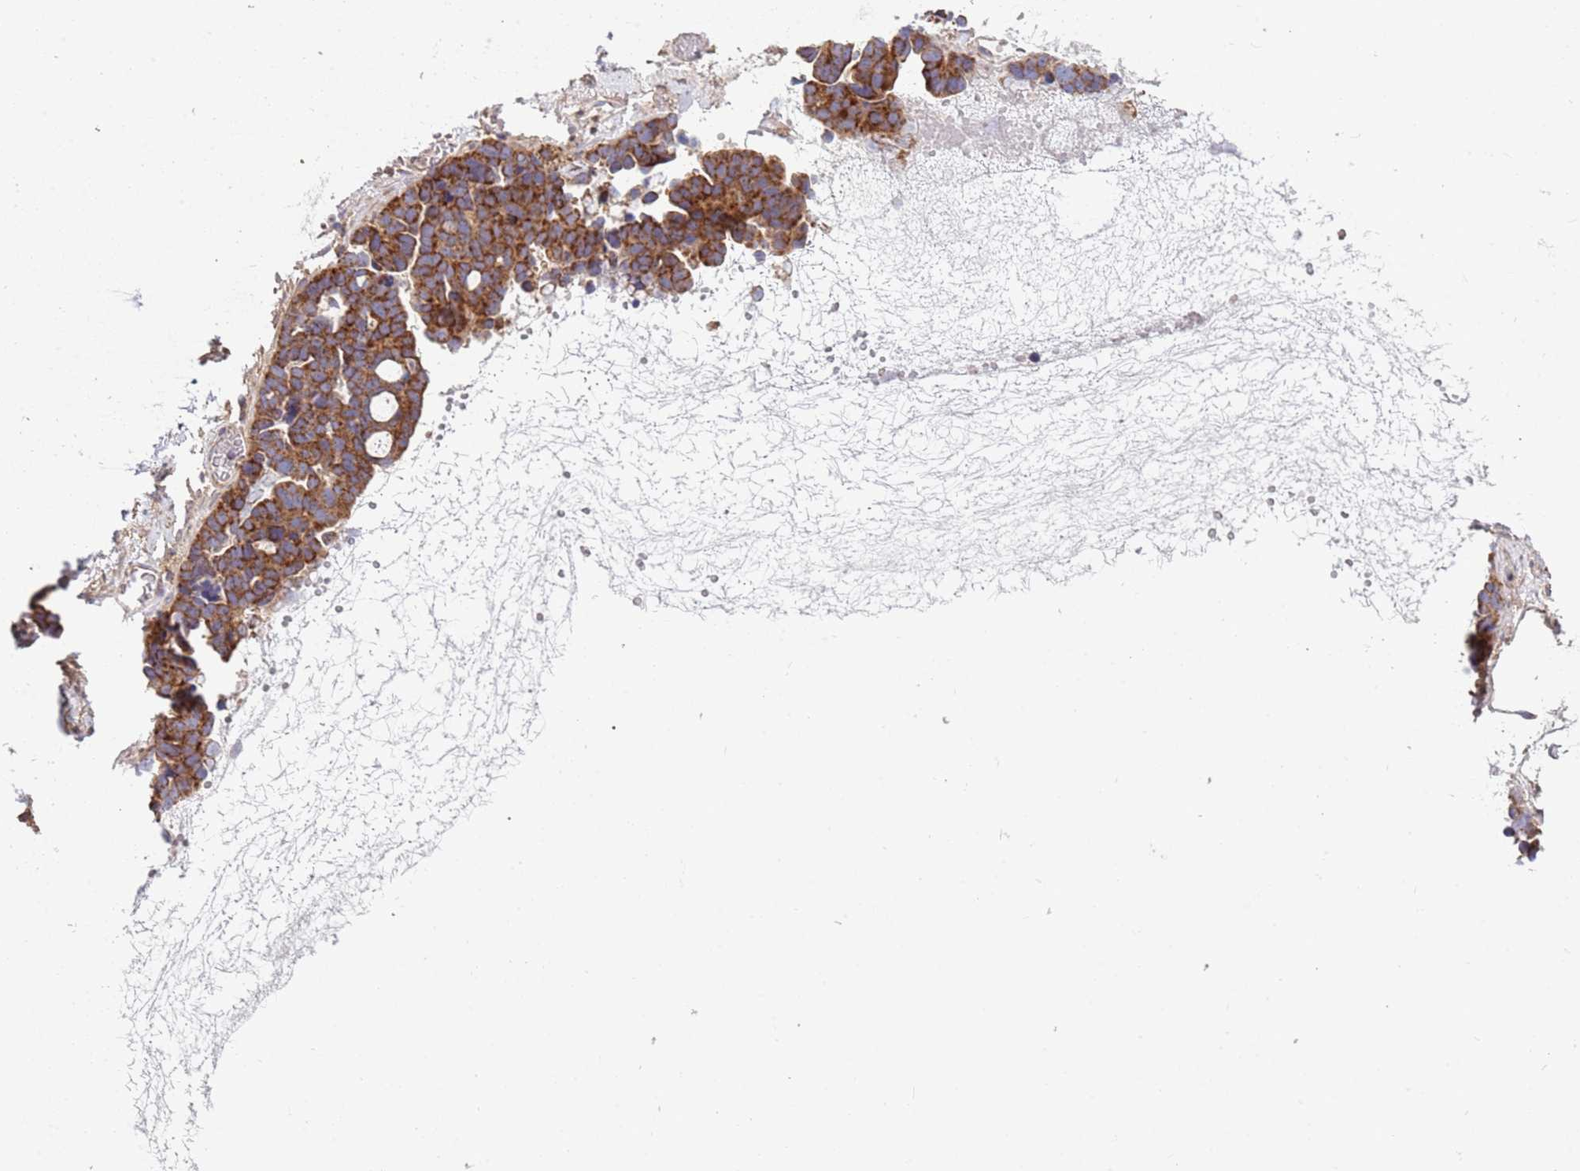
{"staining": {"intensity": "strong", "quantity": ">75%", "location": "cytoplasmic/membranous"}, "tissue": "ovarian cancer", "cell_type": "Tumor cells", "image_type": "cancer", "snomed": [{"axis": "morphology", "description": "Cystadenocarcinoma, serous, NOS"}, {"axis": "topography", "description": "Ovary"}], "caption": "A brown stain highlights strong cytoplasmic/membranous staining of a protein in ovarian cancer tumor cells. (DAB IHC with brightfield microscopy, high magnification).", "gene": "IRS4", "patient": {"sex": "female", "age": 54}}